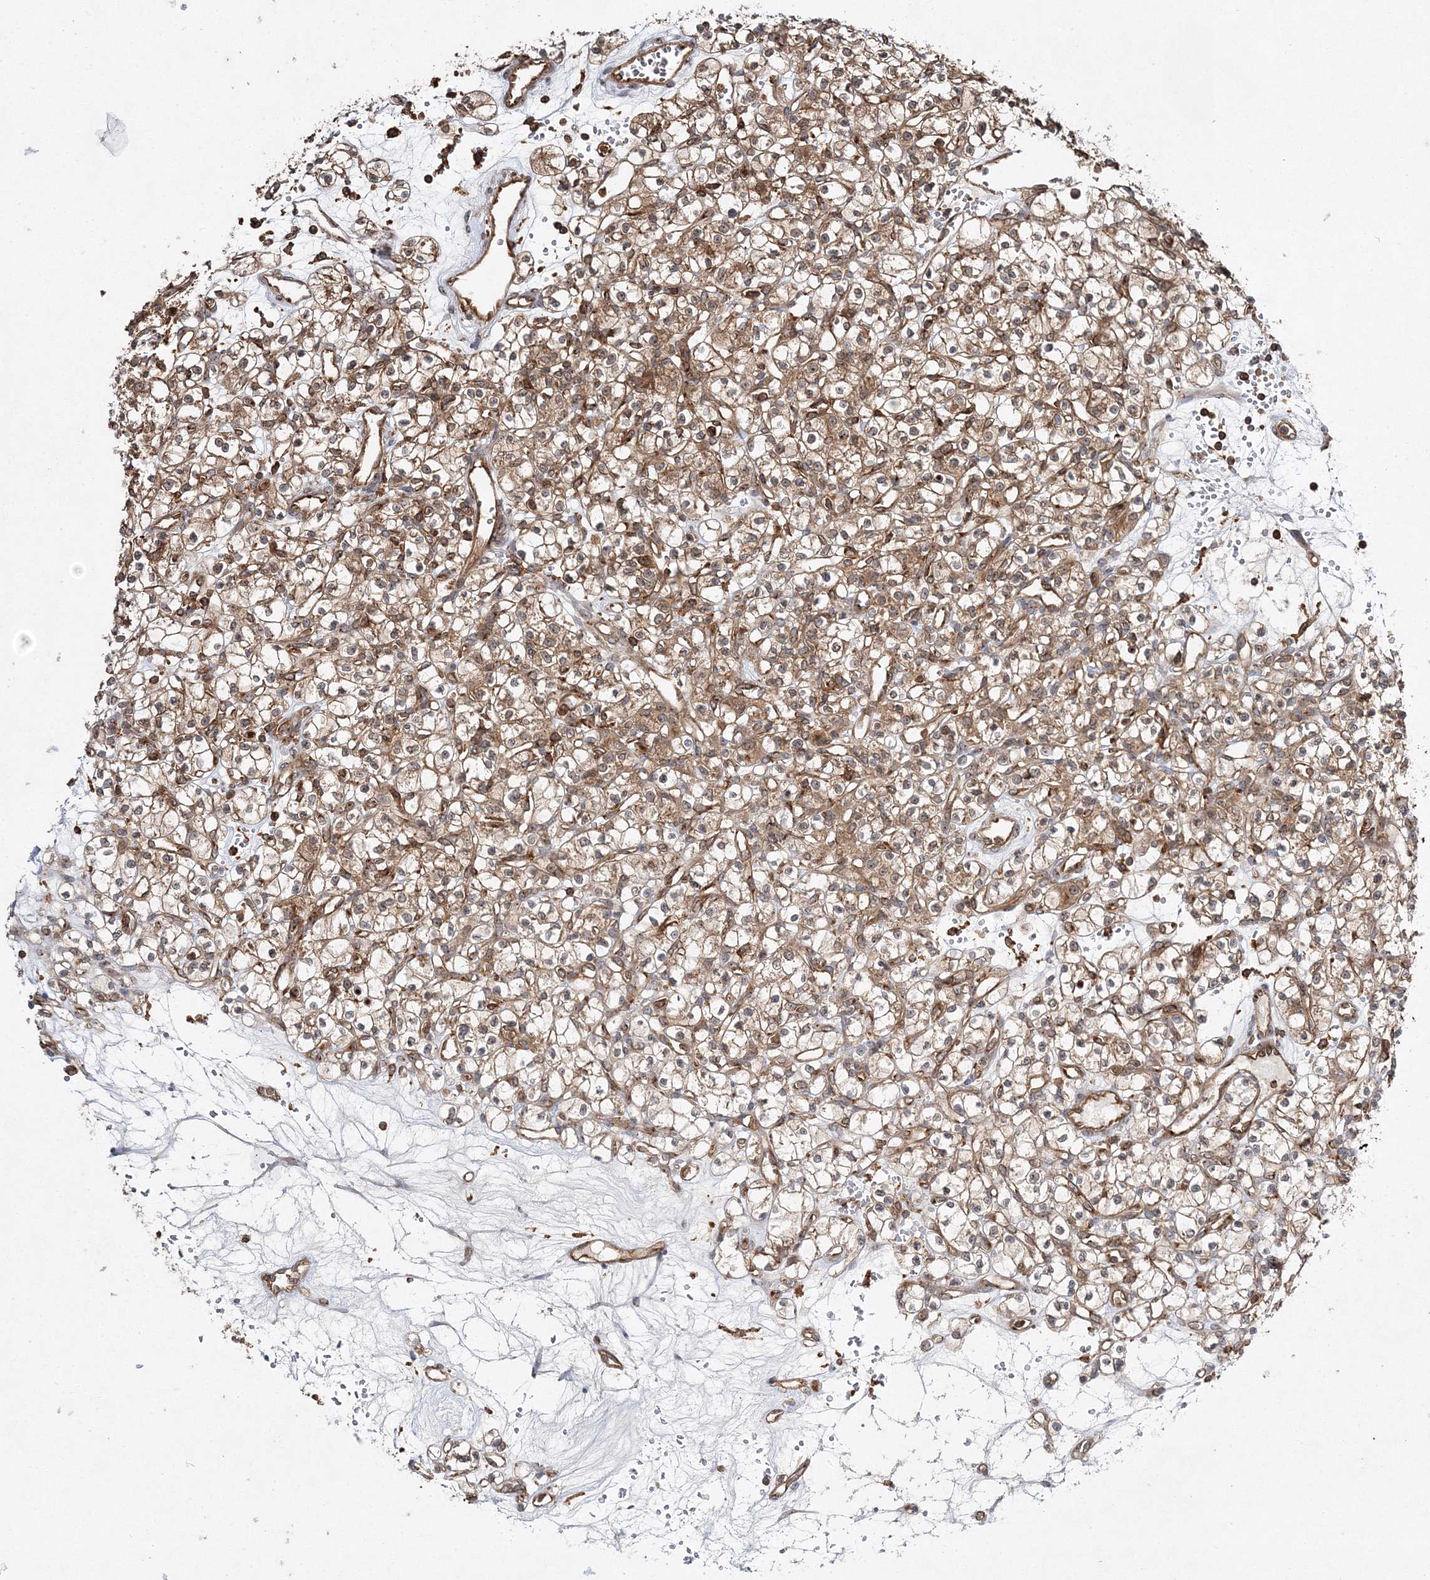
{"staining": {"intensity": "moderate", "quantity": ">75%", "location": "cytoplasmic/membranous"}, "tissue": "renal cancer", "cell_type": "Tumor cells", "image_type": "cancer", "snomed": [{"axis": "morphology", "description": "Adenocarcinoma, NOS"}, {"axis": "topography", "description": "Kidney"}], "caption": "This is an image of immunohistochemistry staining of renal cancer, which shows moderate expression in the cytoplasmic/membranous of tumor cells.", "gene": "WDR37", "patient": {"sex": "female", "age": 59}}